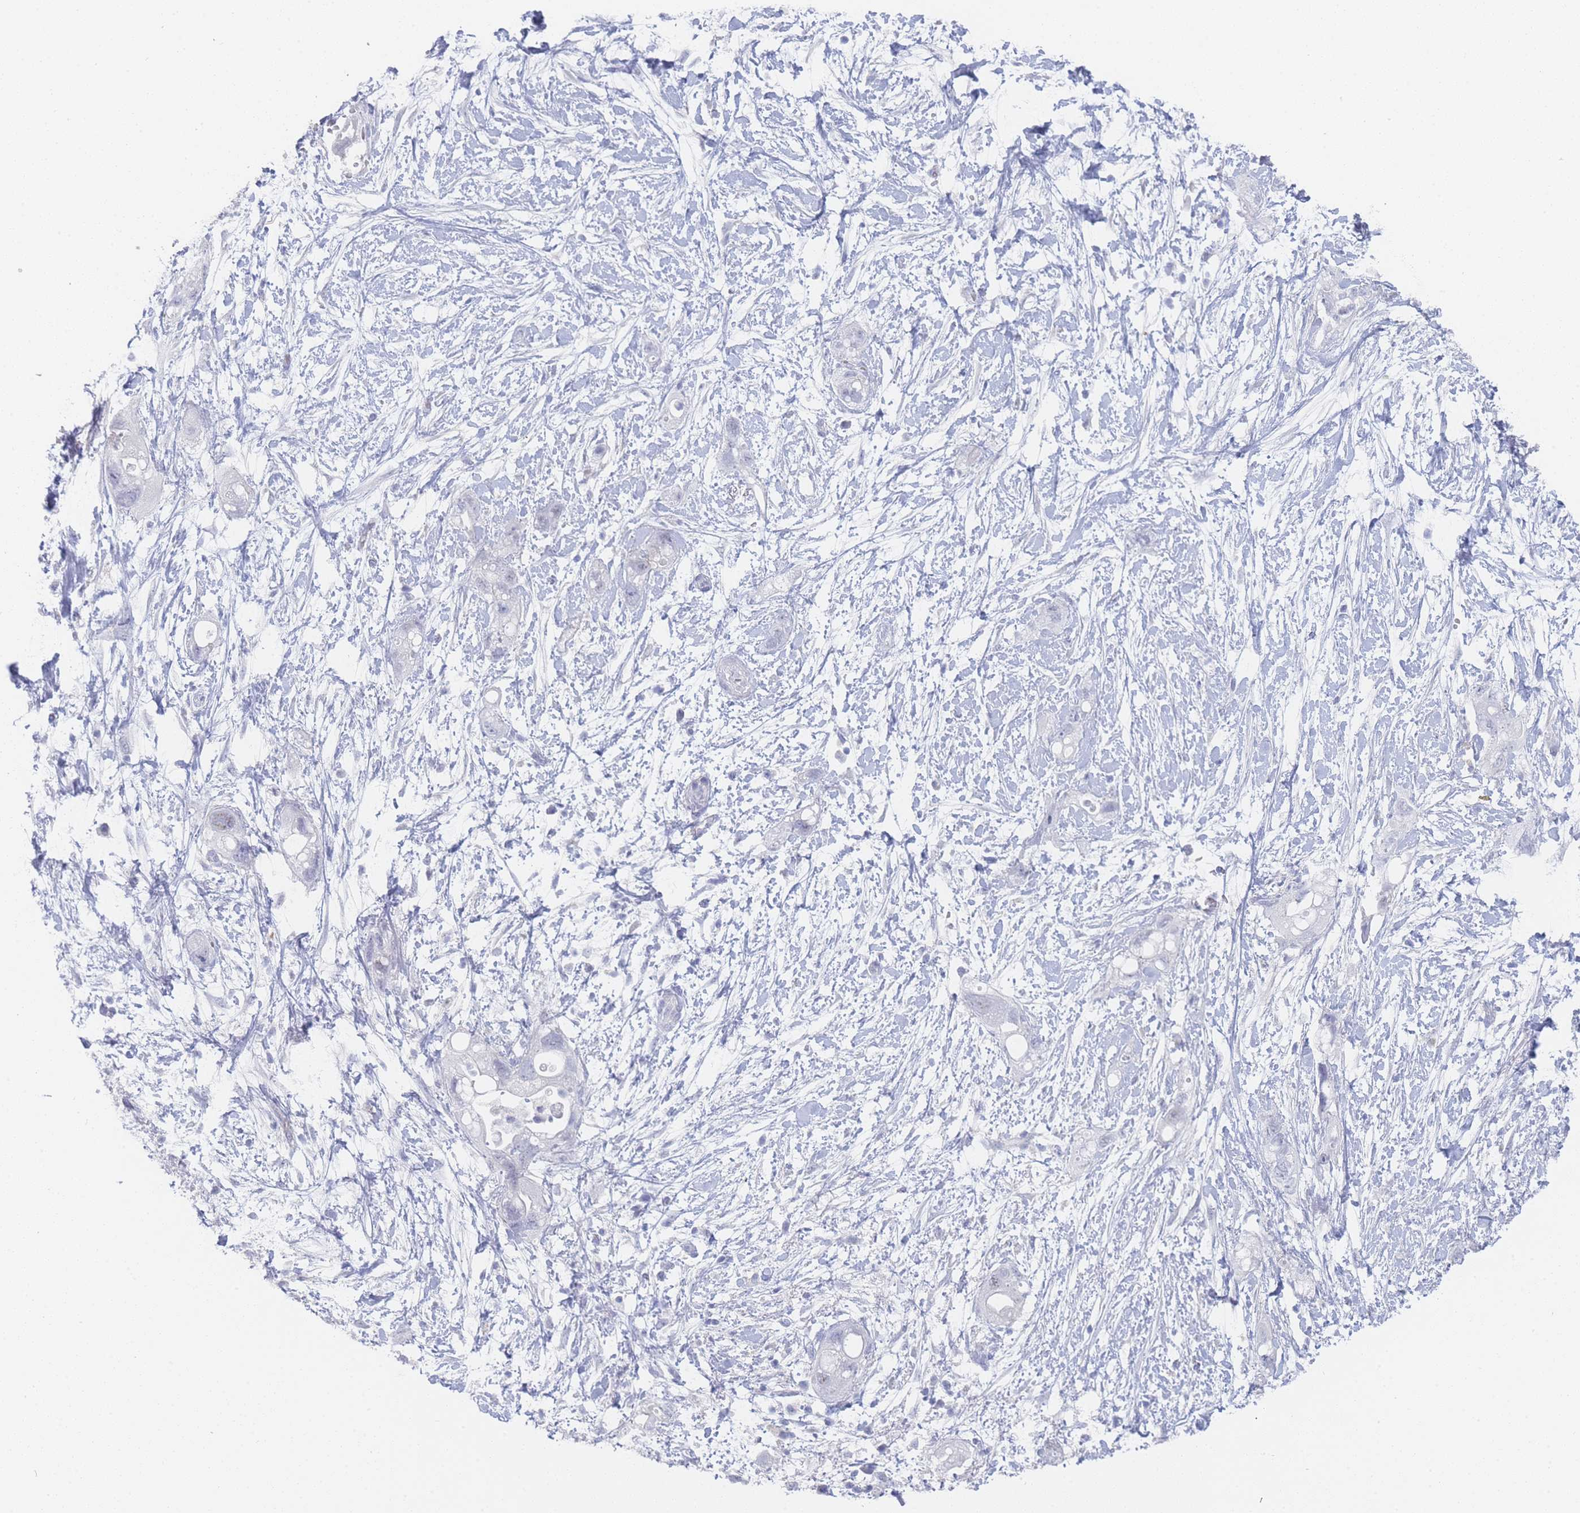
{"staining": {"intensity": "negative", "quantity": "none", "location": "none"}, "tissue": "pancreatic cancer", "cell_type": "Tumor cells", "image_type": "cancer", "snomed": [{"axis": "morphology", "description": "Adenocarcinoma, NOS"}, {"axis": "topography", "description": "Pancreas"}], "caption": "Tumor cells show no significant protein expression in pancreatic cancer (adenocarcinoma). (IHC, brightfield microscopy, high magnification).", "gene": "IMPG1", "patient": {"sex": "female", "age": 72}}